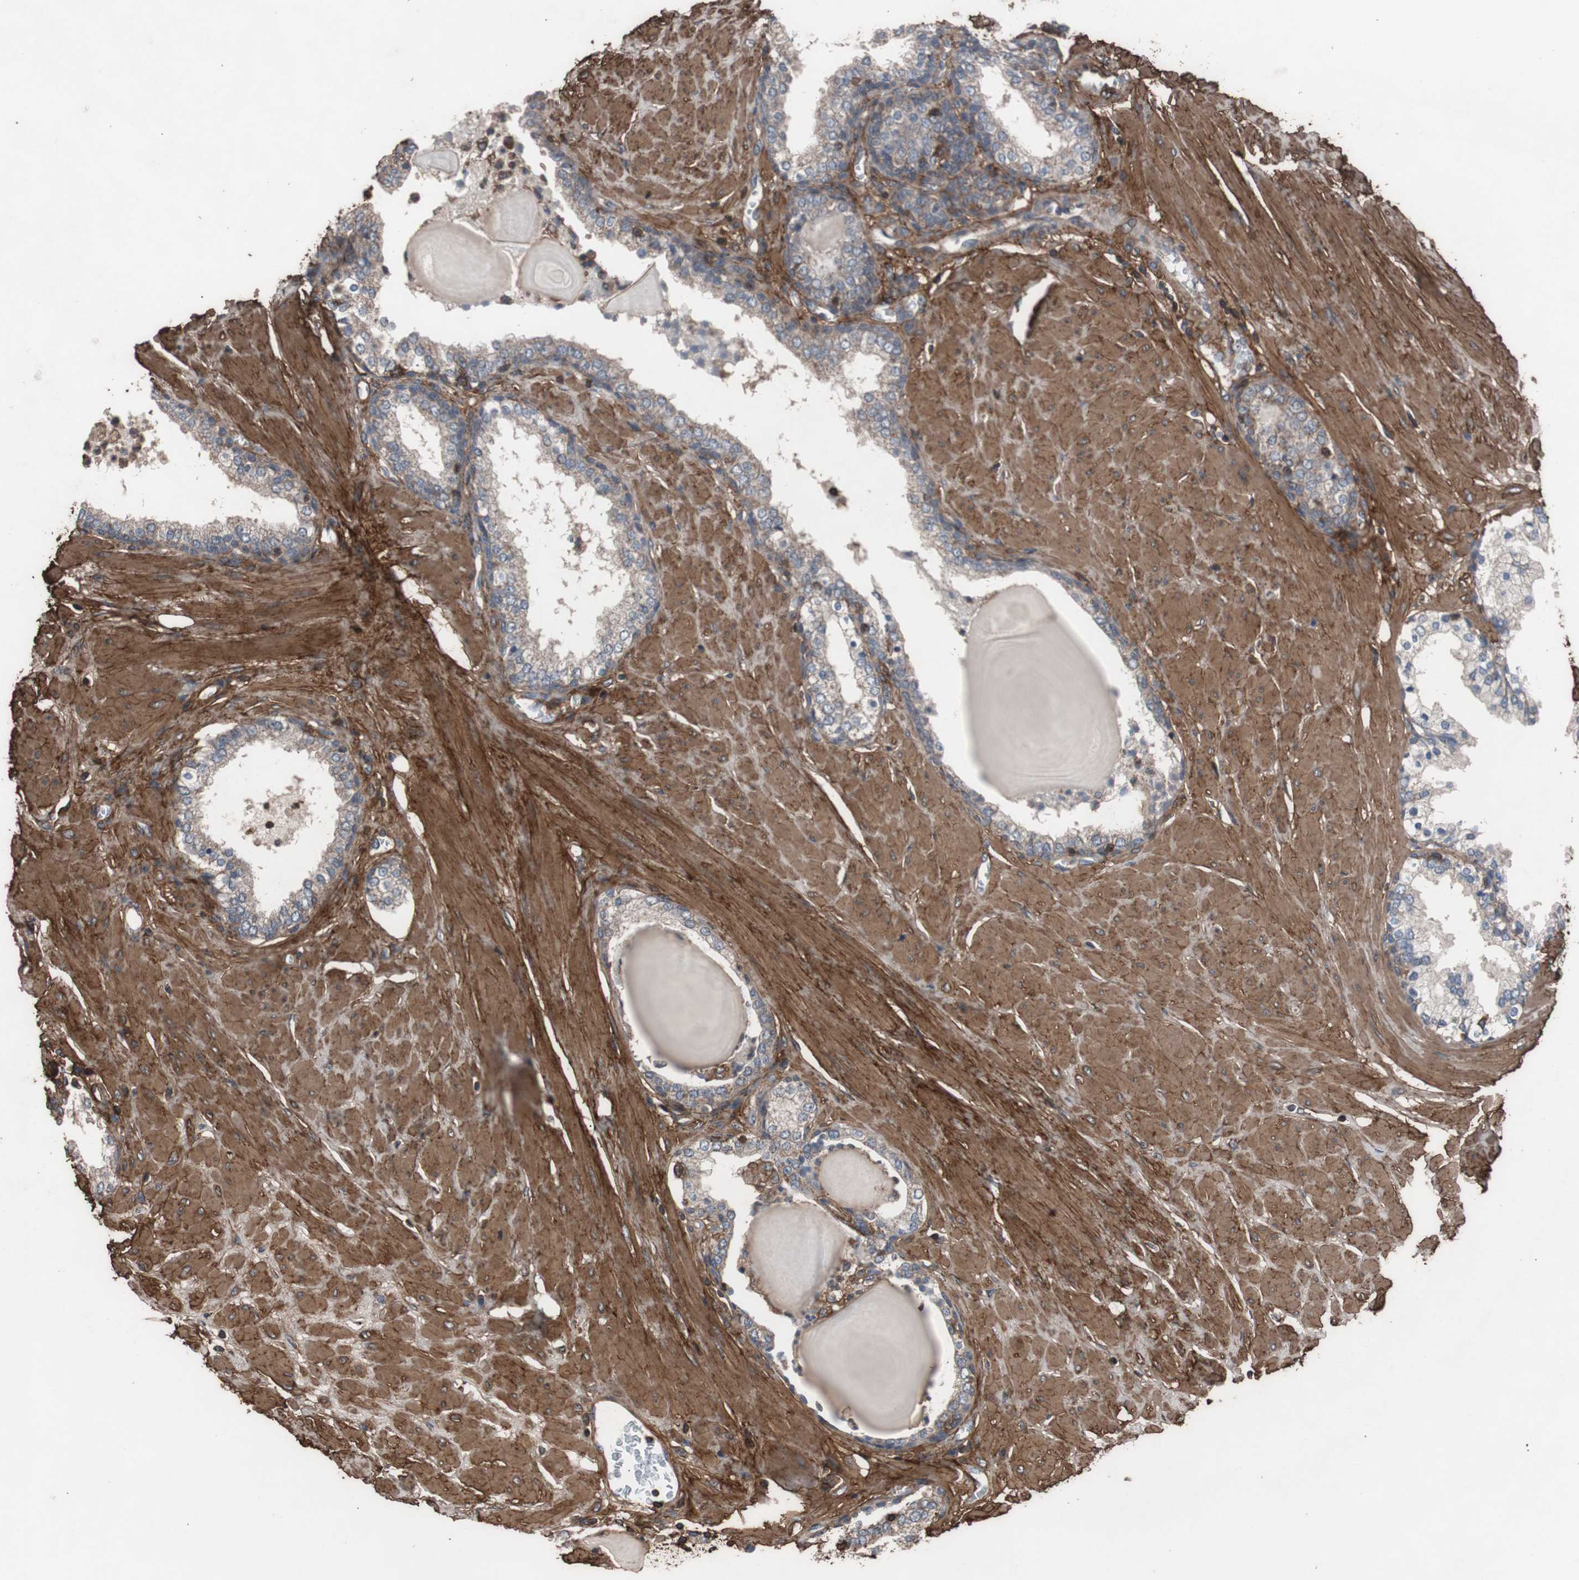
{"staining": {"intensity": "moderate", "quantity": "<25%", "location": "cytoplasmic/membranous"}, "tissue": "prostate", "cell_type": "Glandular cells", "image_type": "normal", "snomed": [{"axis": "morphology", "description": "Normal tissue, NOS"}, {"axis": "topography", "description": "Prostate"}], "caption": "Immunohistochemical staining of normal prostate shows low levels of moderate cytoplasmic/membranous expression in approximately <25% of glandular cells.", "gene": "COL6A2", "patient": {"sex": "male", "age": 51}}